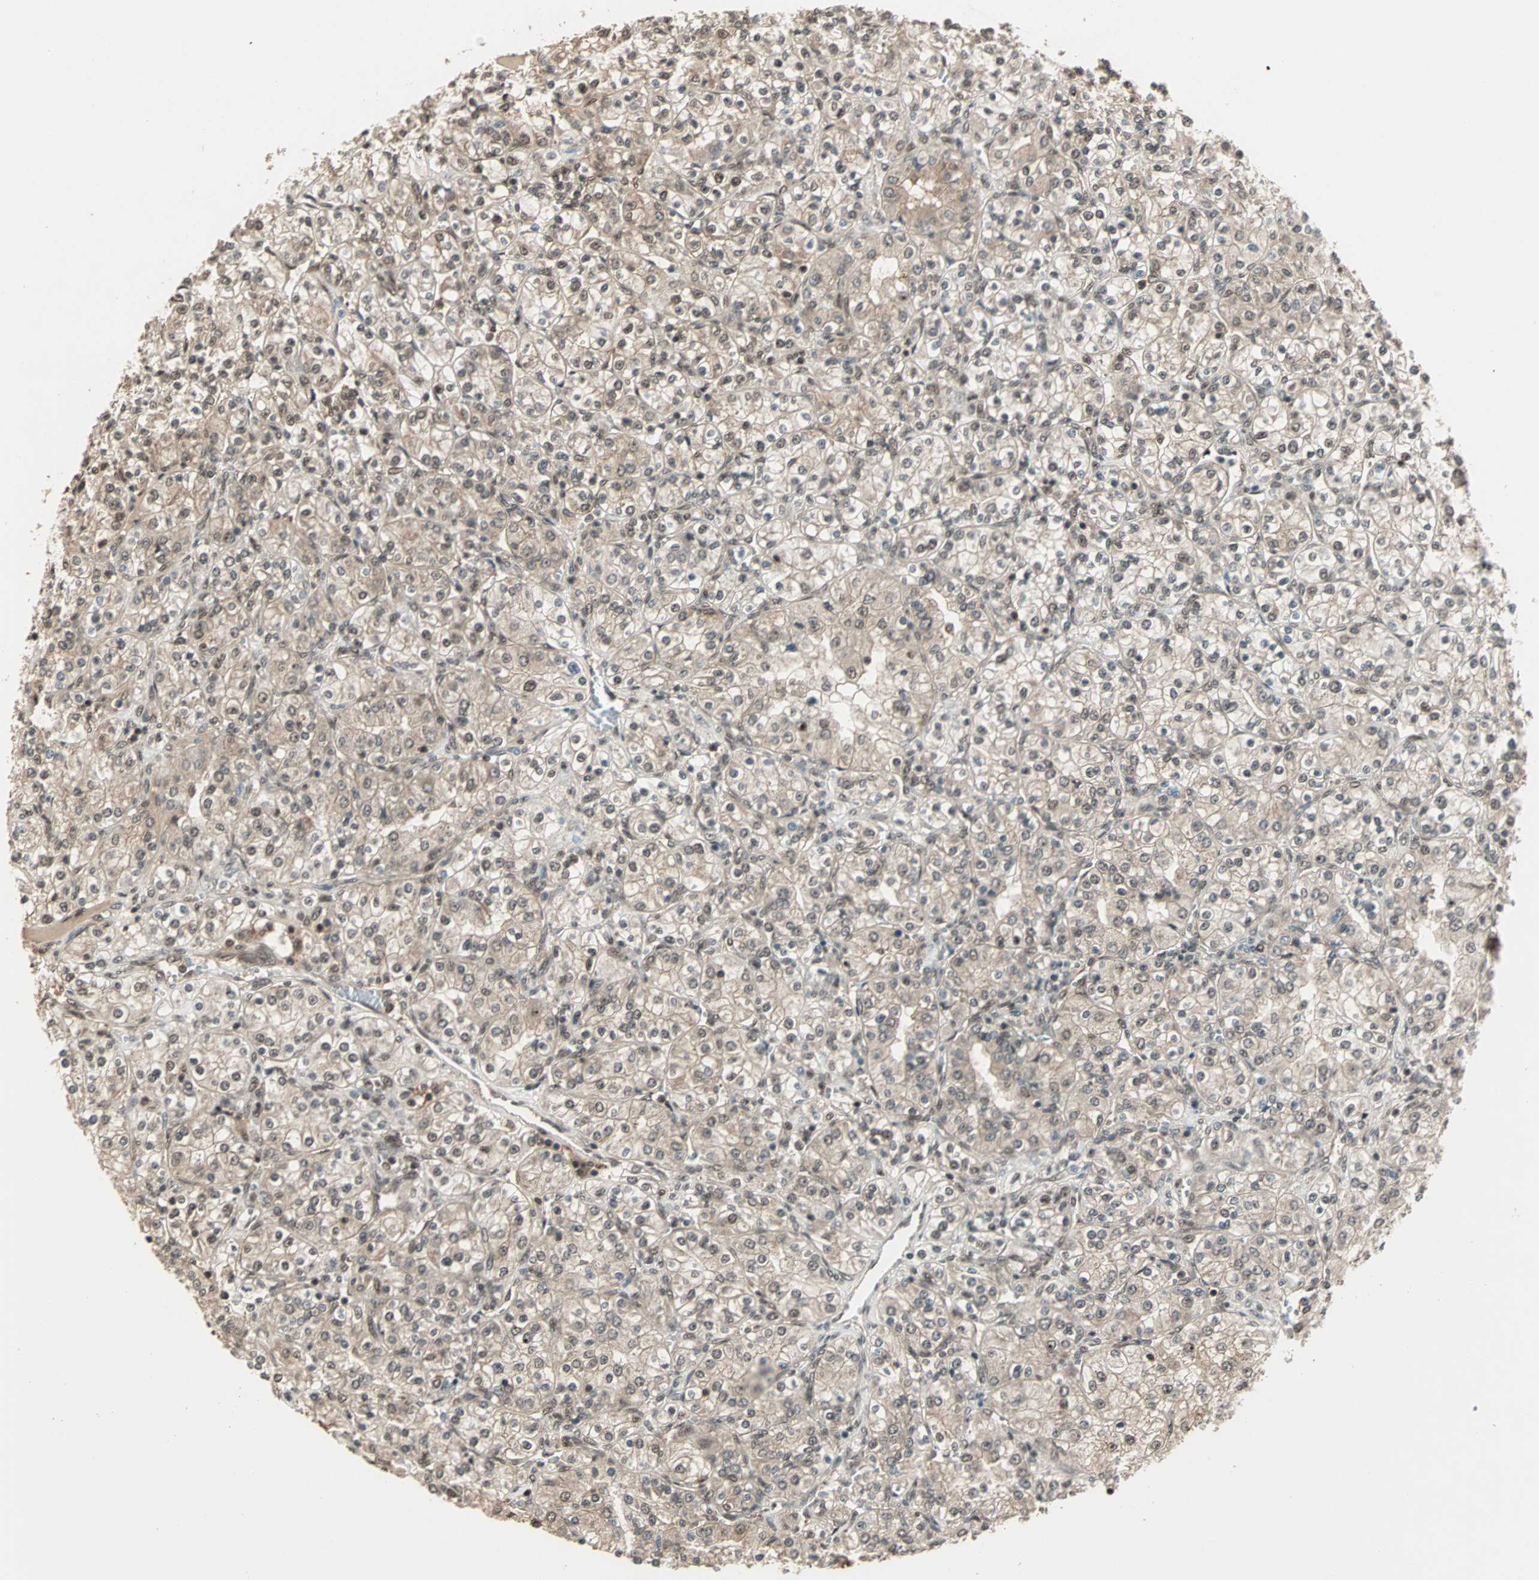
{"staining": {"intensity": "weak", "quantity": "25%-75%", "location": "nuclear"}, "tissue": "renal cancer", "cell_type": "Tumor cells", "image_type": "cancer", "snomed": [{"axis": "morphology", "description": "Adenocarcinoma, NOS"}, {"axis": "topography", "description": "Kidney"}], "caption": "A brown stain labels weak nuclear positivity of a protein in human adenocarcinoma (renal) tumor cells.", "gene": "ZNF701", "patient": {"sex": "male", "age": 77}}